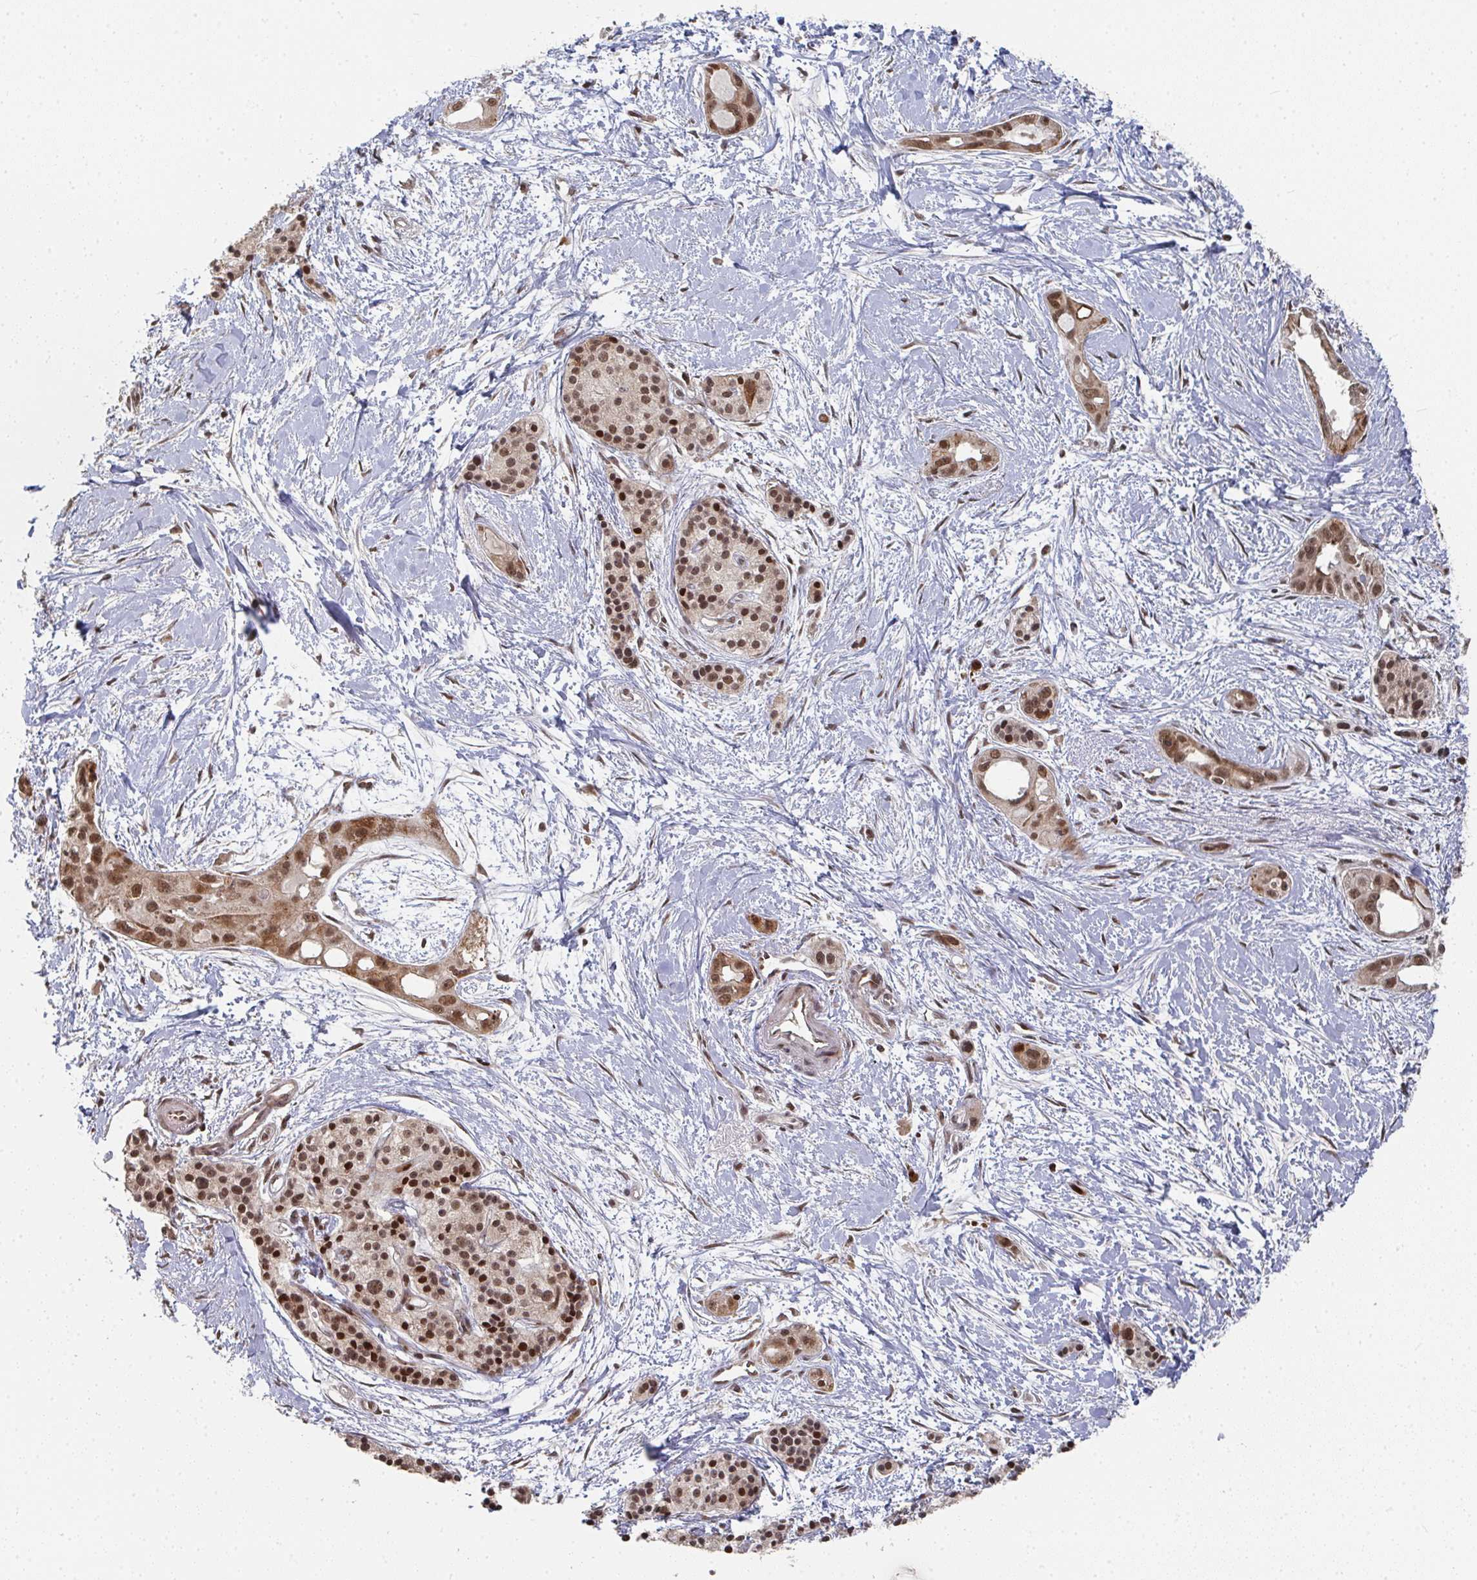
{"staining": {"intensity": "moderate", "quantity": ">75%", "location": "nuclear"}, "tissue": "pancreatic cancer", "cell_type": "Tumor cells", "image_type": "cancer", "snomed": [{"axis": "morphology", "description": "Adenocarcinoma, NOS"}, {"axis": "topography", "description": "Pancreas"}], "caption": "Immunohistochemistry image of neoplastic tissue: pancreatic cancer (adenocarcinoma) stained using IHC demonstrates medium levels of moderate protein expression localized specifically in the nuclear of tumor cells, appearing as a nuclear brown color.", "gene": "RBBP5", "patient": {"sex": "female", "age": 50}}